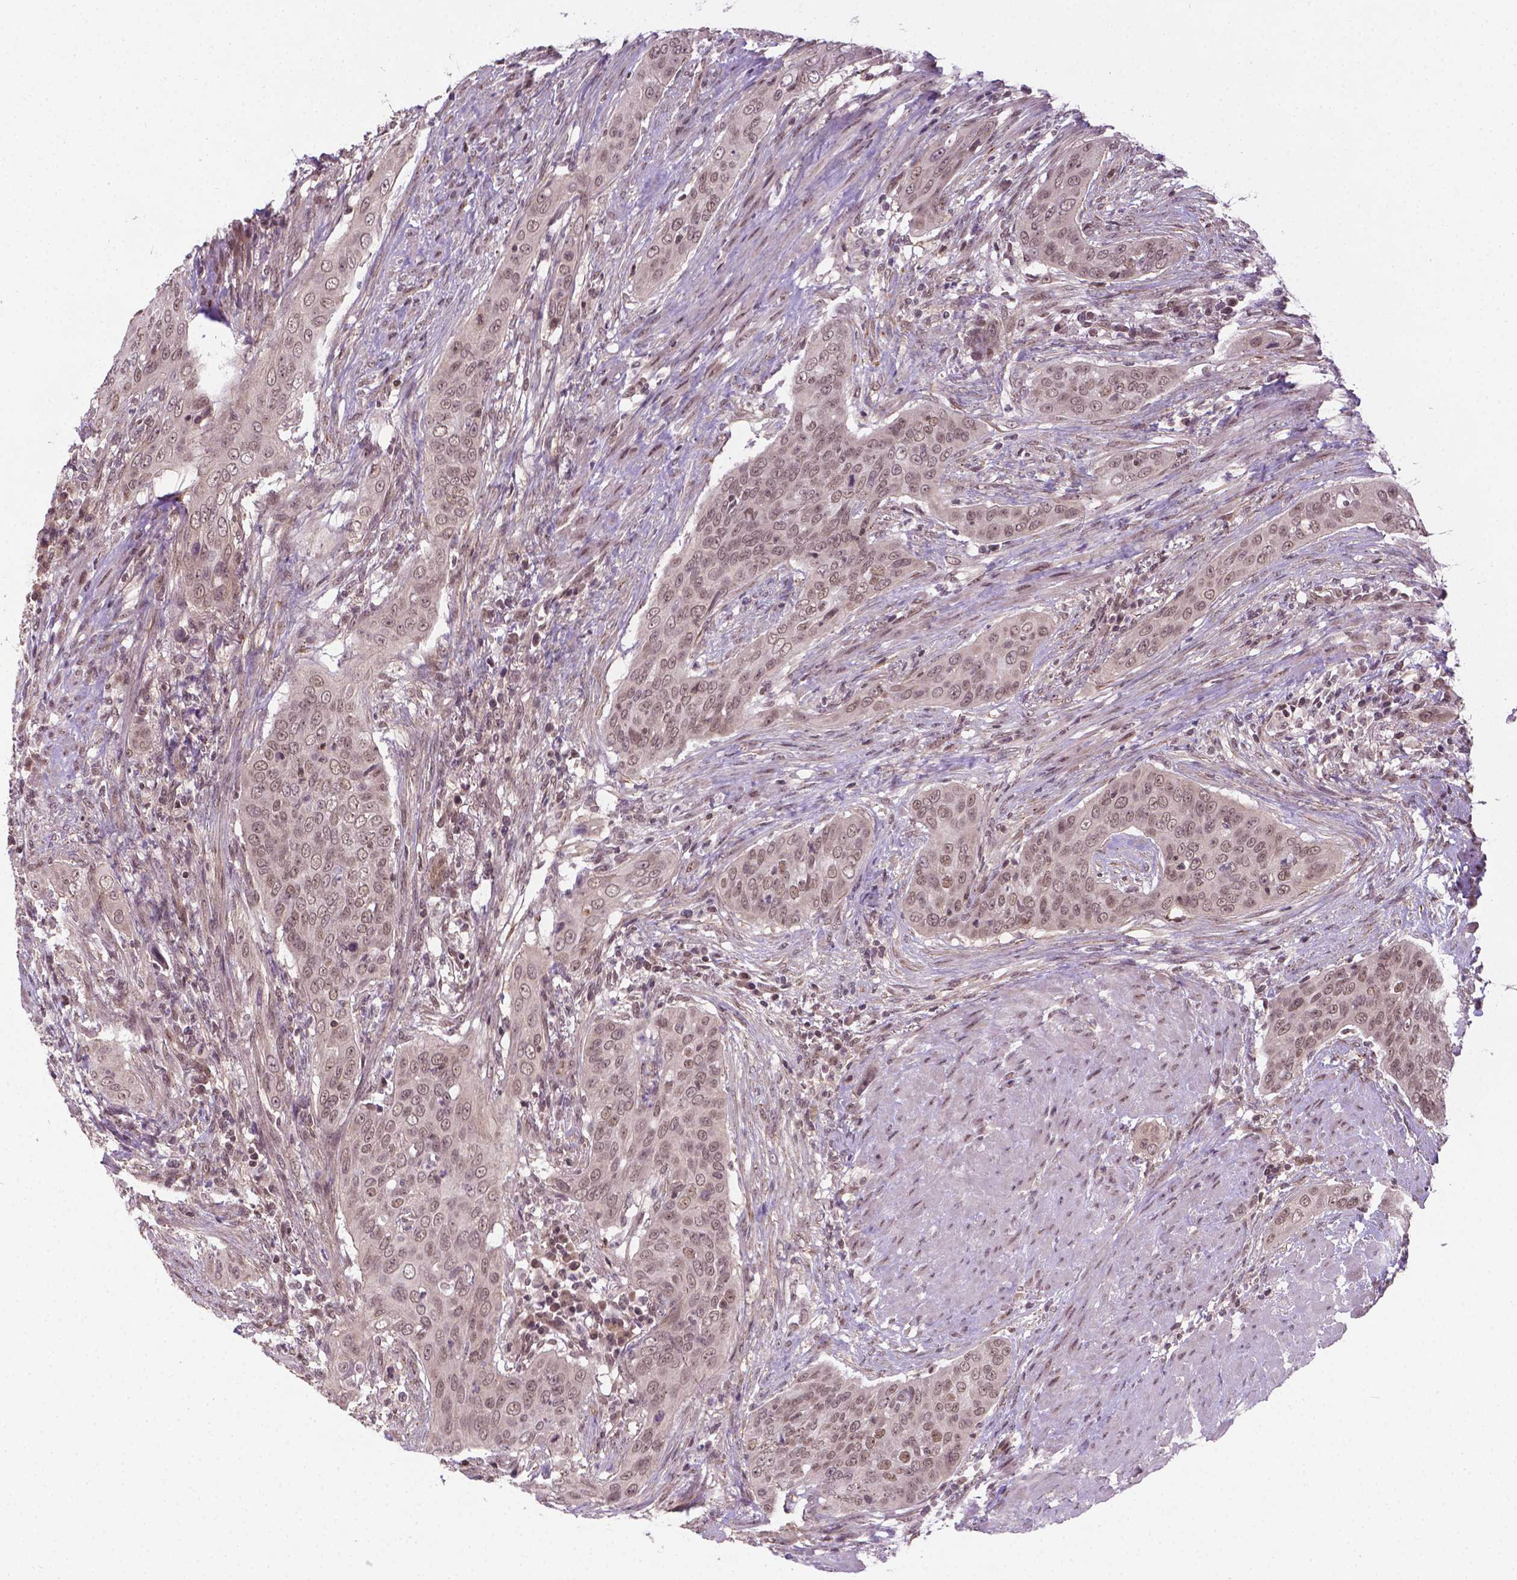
{"staining": {"intensity": "weak", "quantity": ">75%", "location": "nuclear"}, "tissue": "urothelial cancer", "cell_type": "Tumor cells", "image_type": "cancer", "snomed": [{"axis": "morphology", "description": "Urothelial carcinoma, High grade"}, {"axis": "topography", "description": "Urinary bladder"}], "caption": "IHC micrograph of neoplastic tissue: human urothelial carcinoma (high-grade) stained using immunohistochemistry reveals low levels of weak protein expression localized specifically in the nuclear of tumor cells, appearing as a nuclear brown color.", "gene": "ANKRD54", "patient": {"sex": "male", "age": 82}}